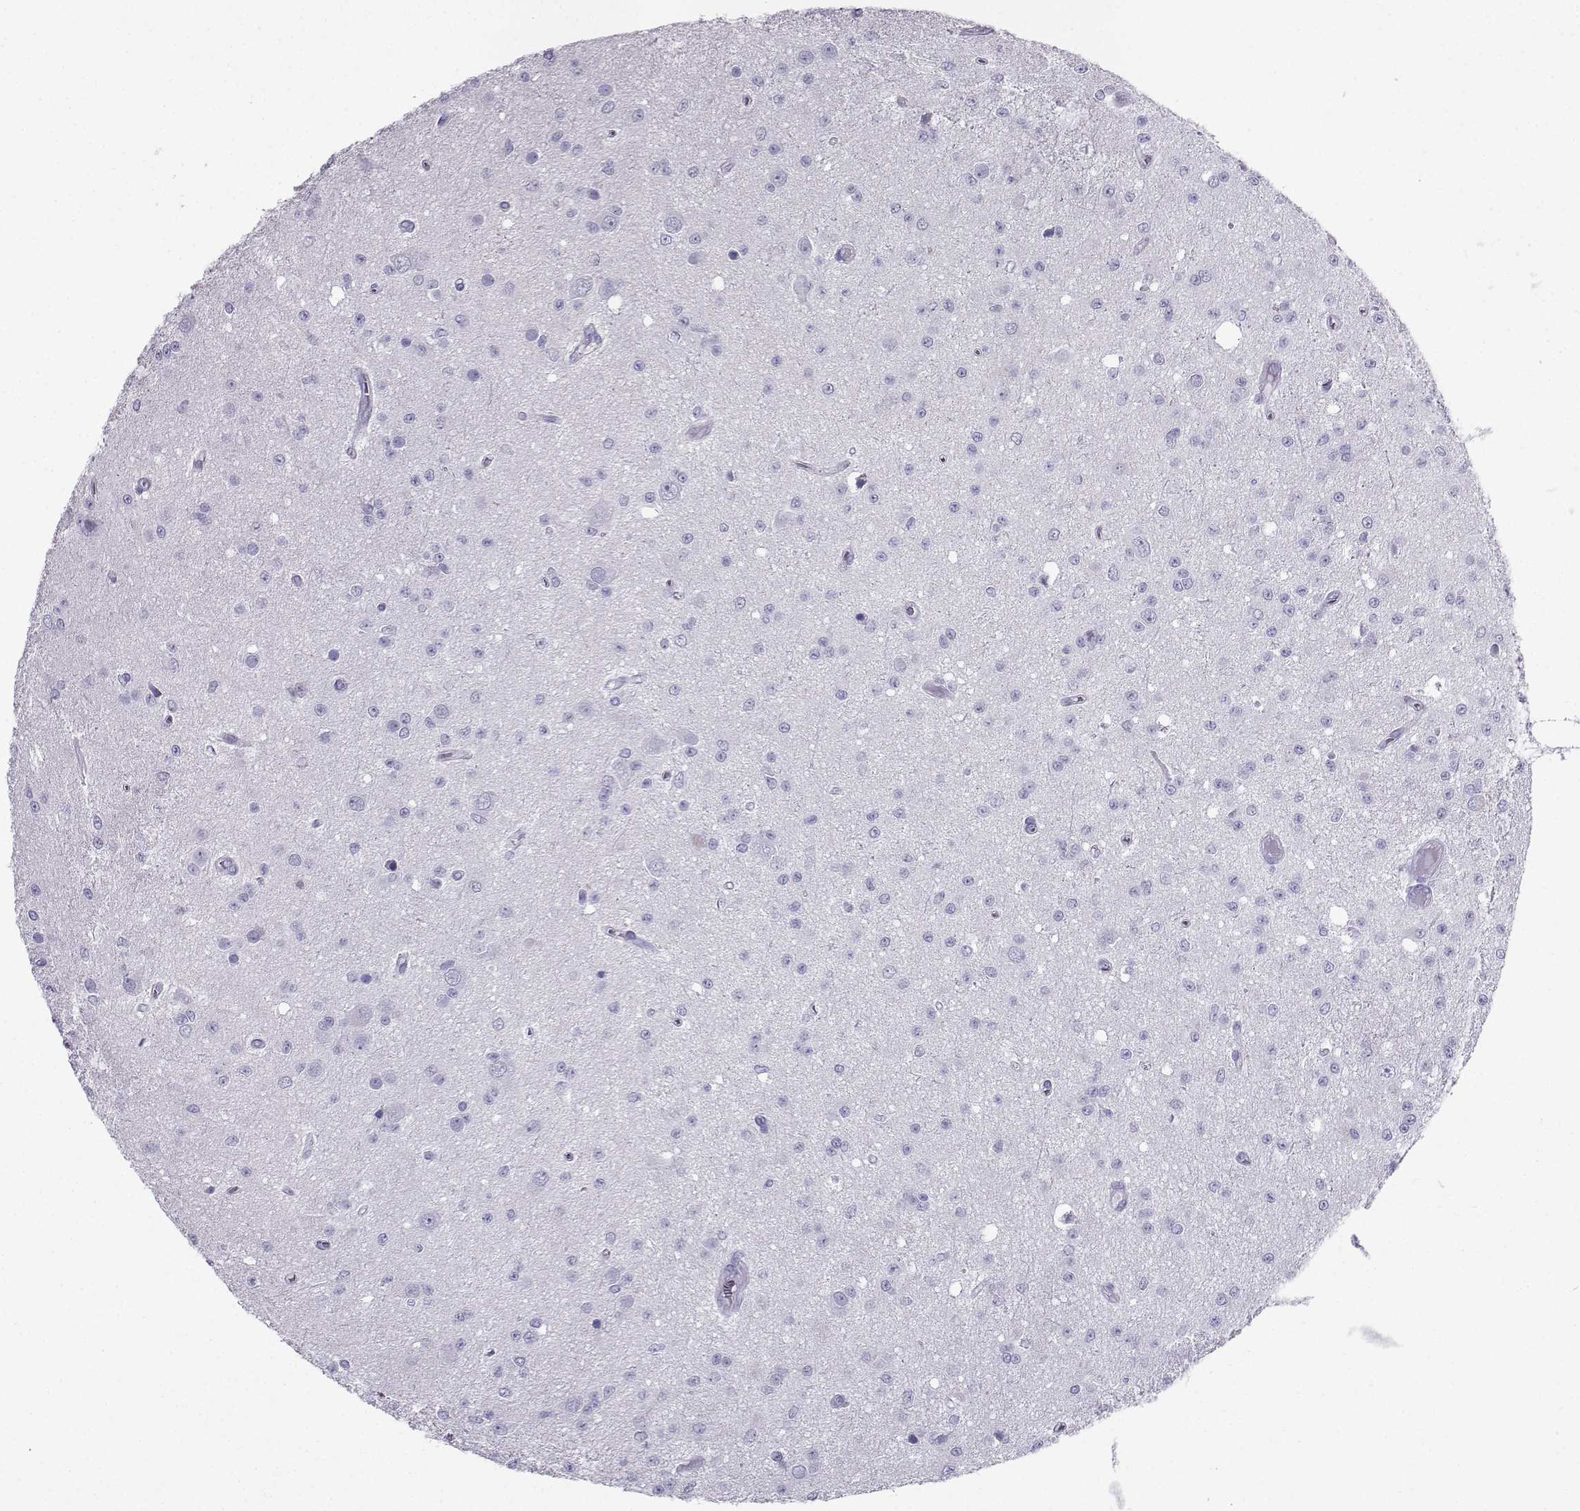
{"staining": {"intensity": "negative", "quantity": "none", "location": "none"}, "tissue": "glioma", "cell_type": "Tumor cells", "image_type": "cancer", "snomed": [{"axis": "morphology", "description": "Glioma, malignant, Low grade"}, {"axis": "topography", "description": "Brain"}], "caption": "A high-resolution photomicrograph shows IHC staining of glioma, which reveals no significant positivity in tumor cells. (DAB IHC, high magnification).", "gene": "CD109", "patient": {"sex": "female", "age": 45}}